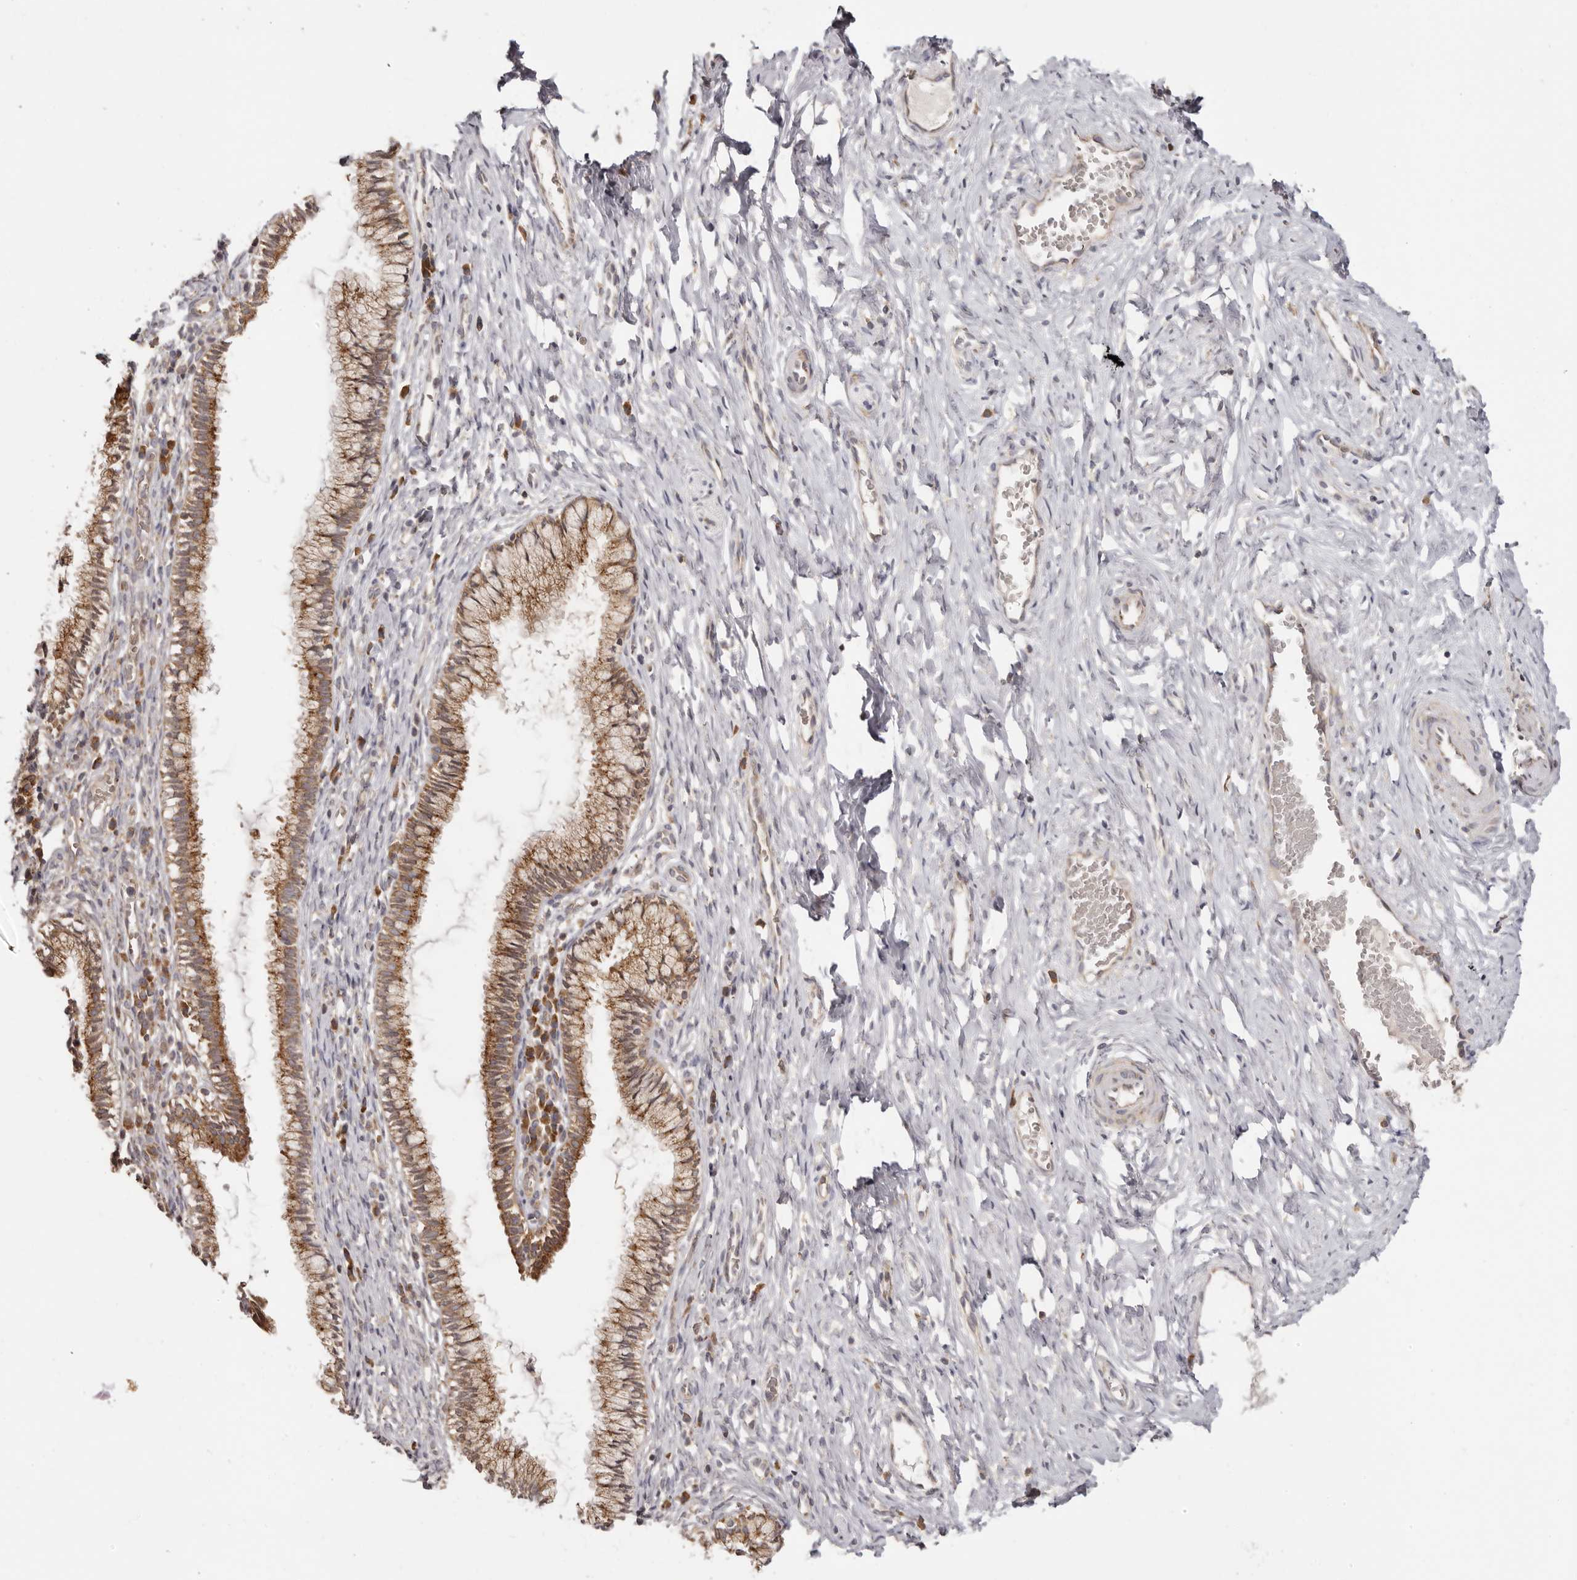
{"staining": {"intensity": "moderate", "quantity": ">75%", "location": "cytoplasmic/membranous"}, "tissue": "cervix", "cell_type": "Glandular cells", "image_type": "normal", "snomed": [{"axis": "morphology", "description": "Normal tissue, NOS"}, {"axis": "topography", "description": "Cervix"}], "caption": "A micrograph showing moderate cytoplasmic/membranous expression in about >75% of glandular cells in benign cervix, as visualized by brown immunohistochemical staining.", "gene": "EEF1E1", "patient": {"sex": "female", "age": 27}}